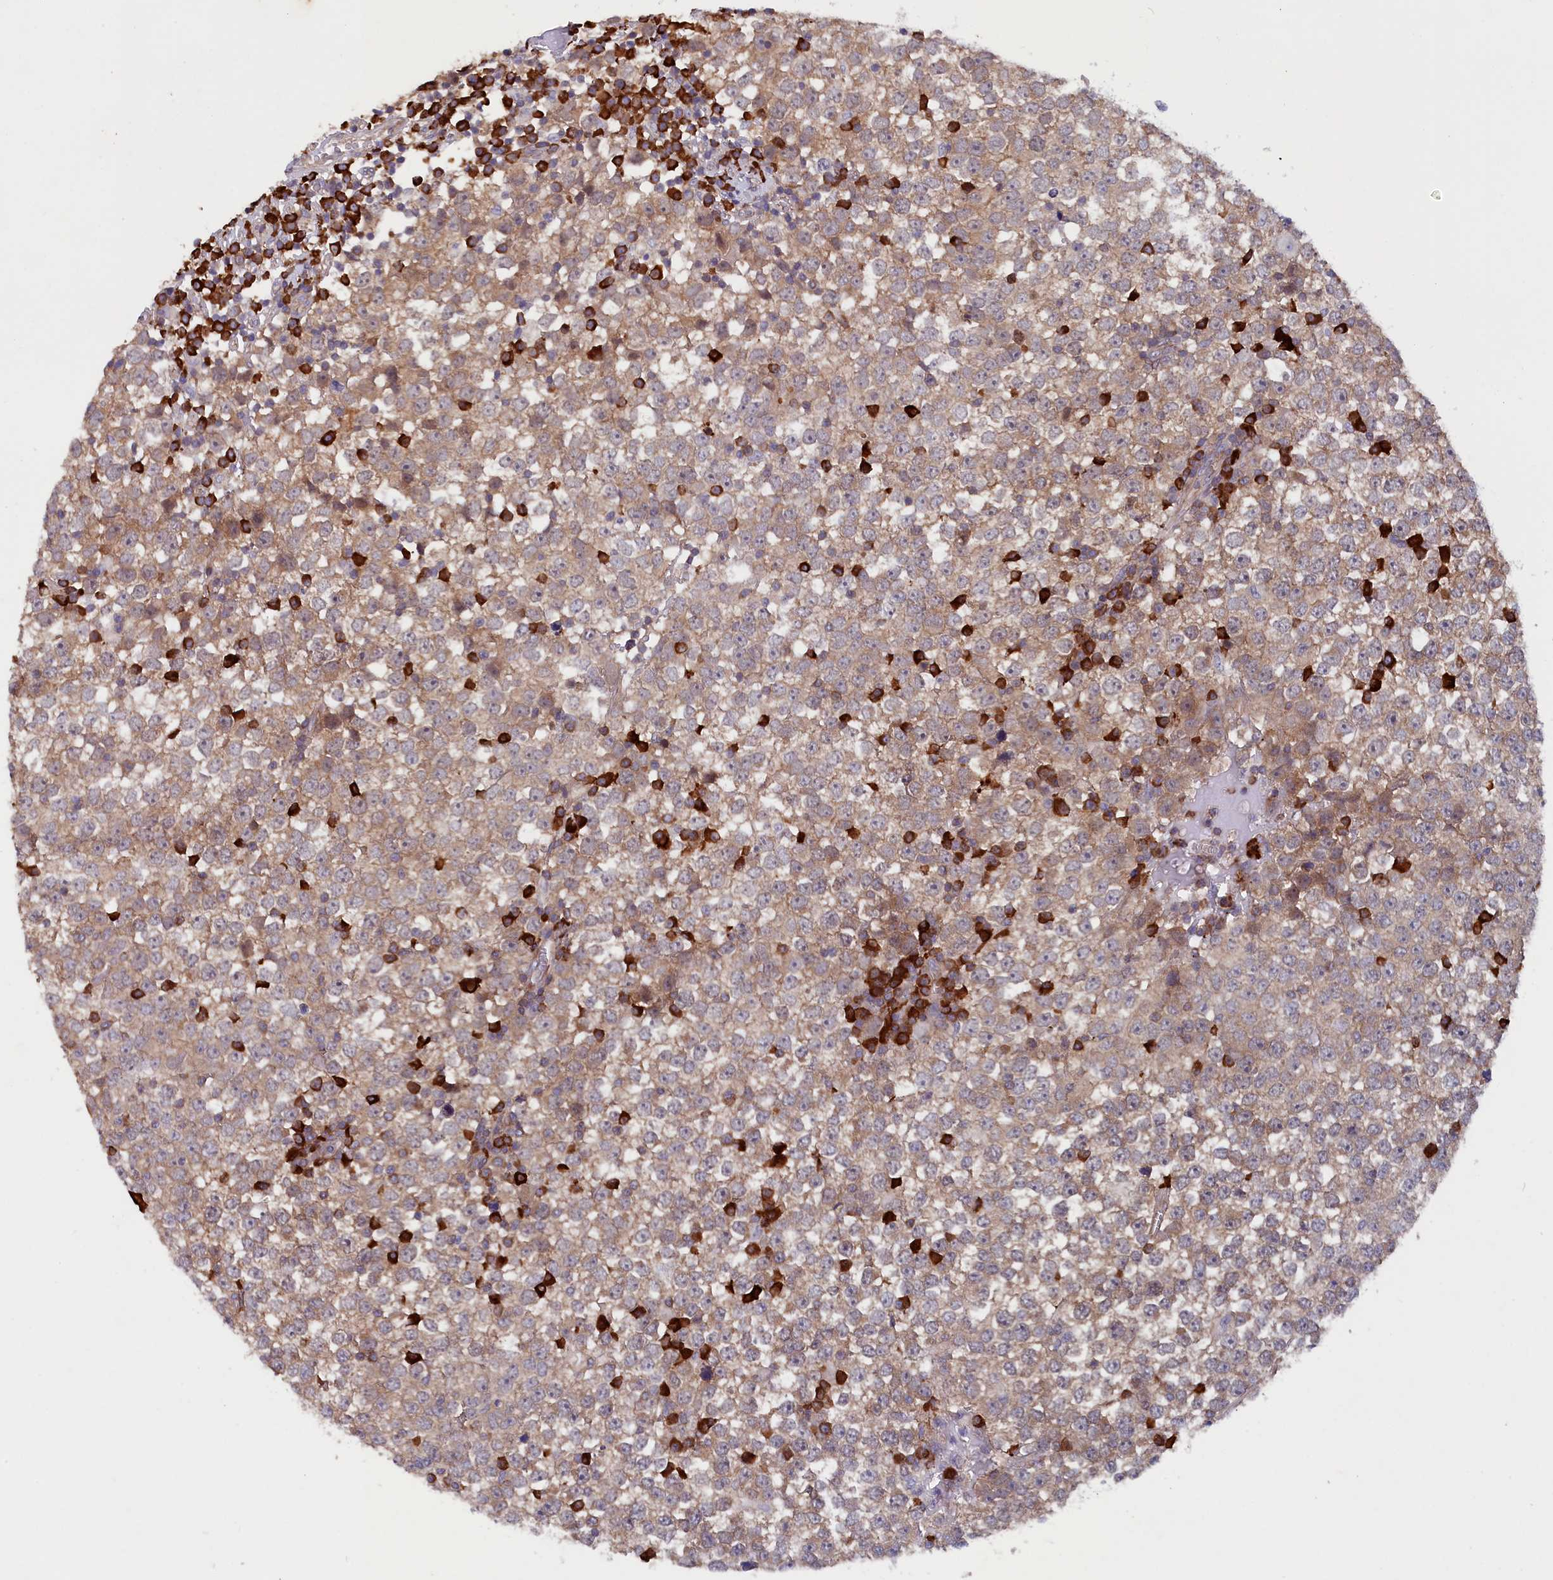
{"staining": {"intensity": "weak", "quantity": ">75%", "location": "cytoplasmic/membranous"}, "tissue": "testis cancer", "cell_type": "Tumor cells", "image_type": "cancer", "snomed": [{"axis": "morphology", "description": "Seminoma, NOS"}, {"axis": "topography", "description": "Testis"}], "caption": "Immunohistochemical staining of testis cancer reveals weak cytoplasmic/membranous protein staining in about >75% of tumor cells.", "gene": "JPT2", "patient": {"sex": "male", "age": 65}}